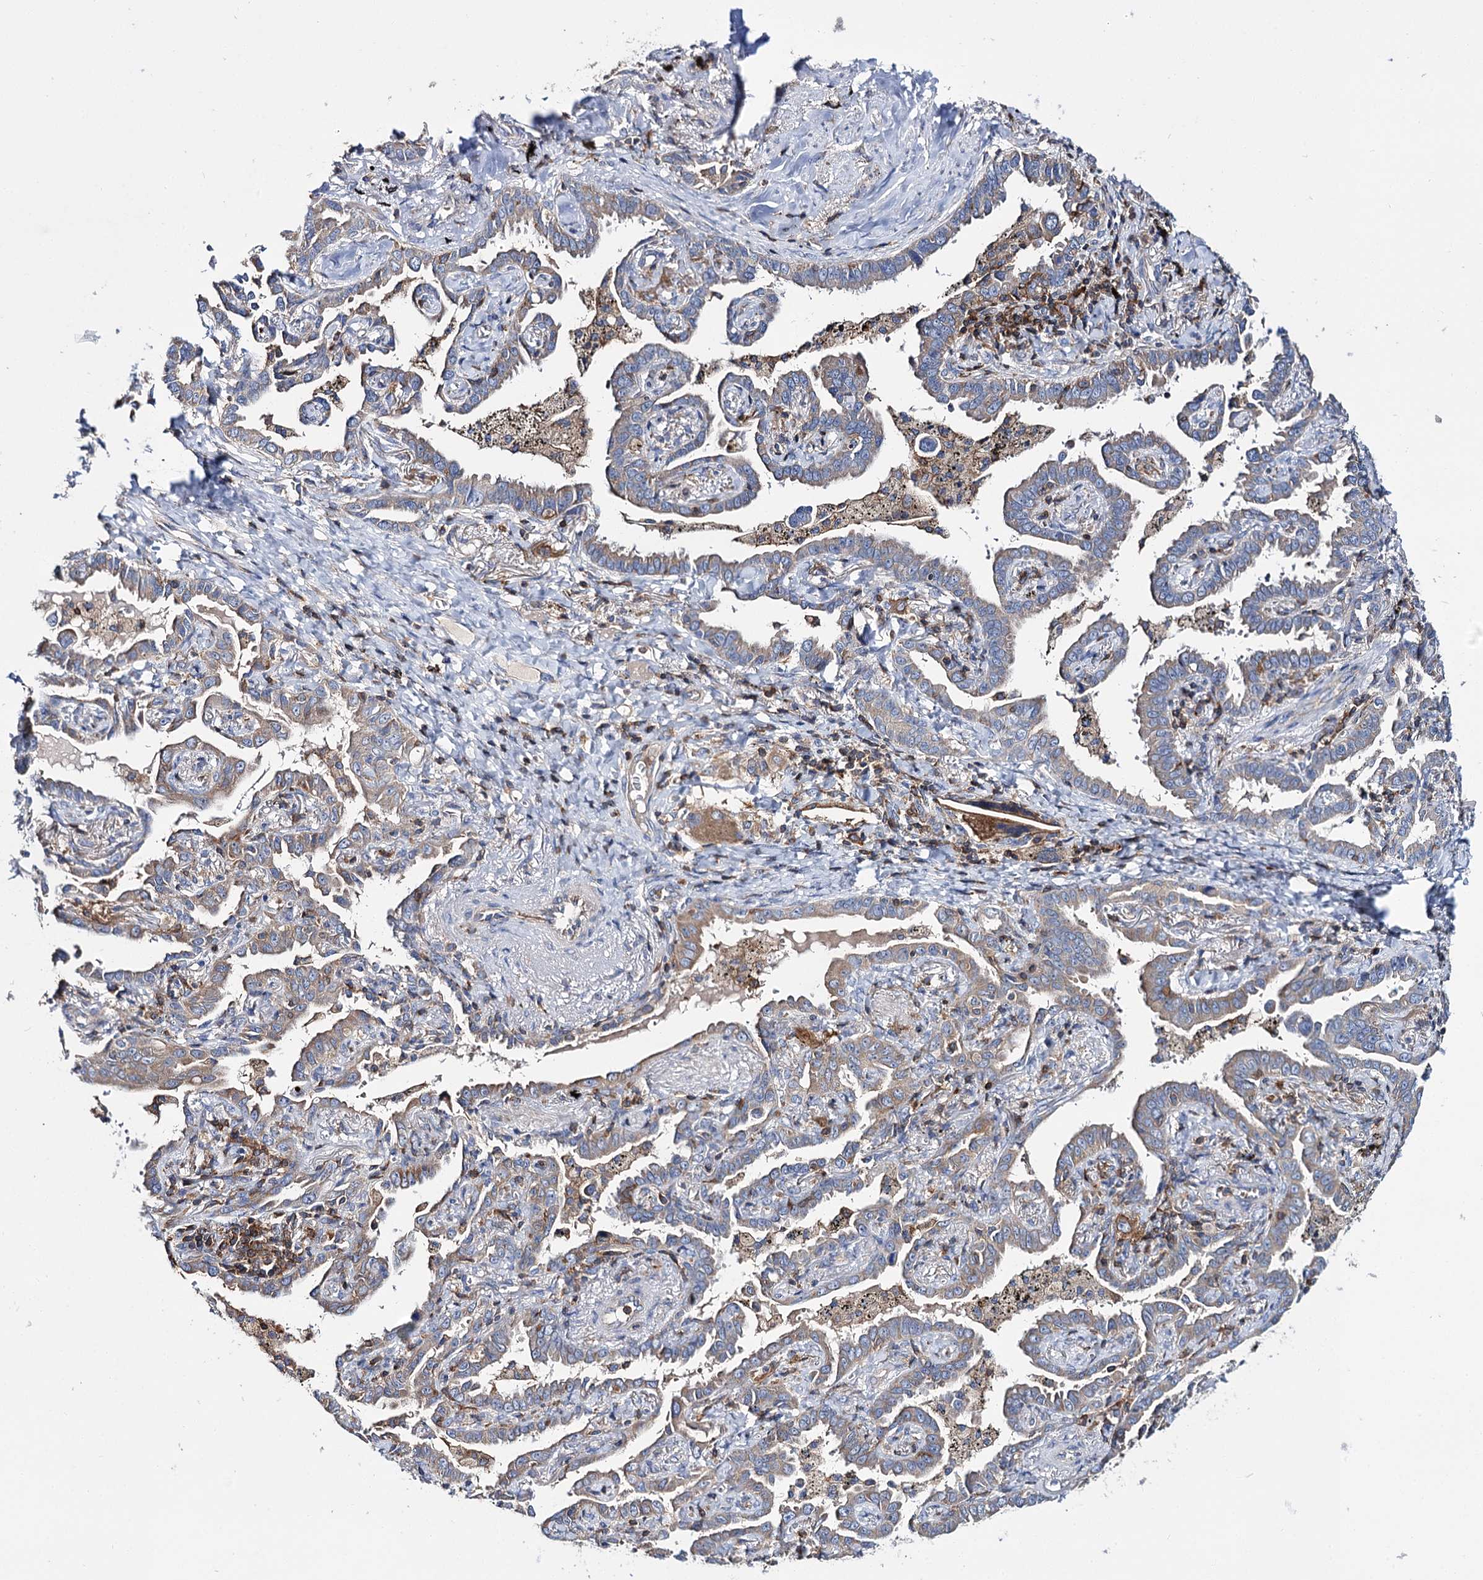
{"staining": {"intensity": "moderate", "quantity": ">75%", "location": "cytoplasmic/membranous"}, "tissue": "lung cancer", "cell_type": "Tumor cells", "image_type": "cancer", "snomed": [{"axis": "morphology", "description": "Adenocarcinoma, NOS"}, {"axis": "topography", "description": "Lung"}], "caption": "Protein staining displays moderate cytoplasmic/membranous positivity in about >75% of tumor cells in lung adenocarcinoma.", "gene": "UBASH3B", "patient": {"sex": "male", "age": 67}}